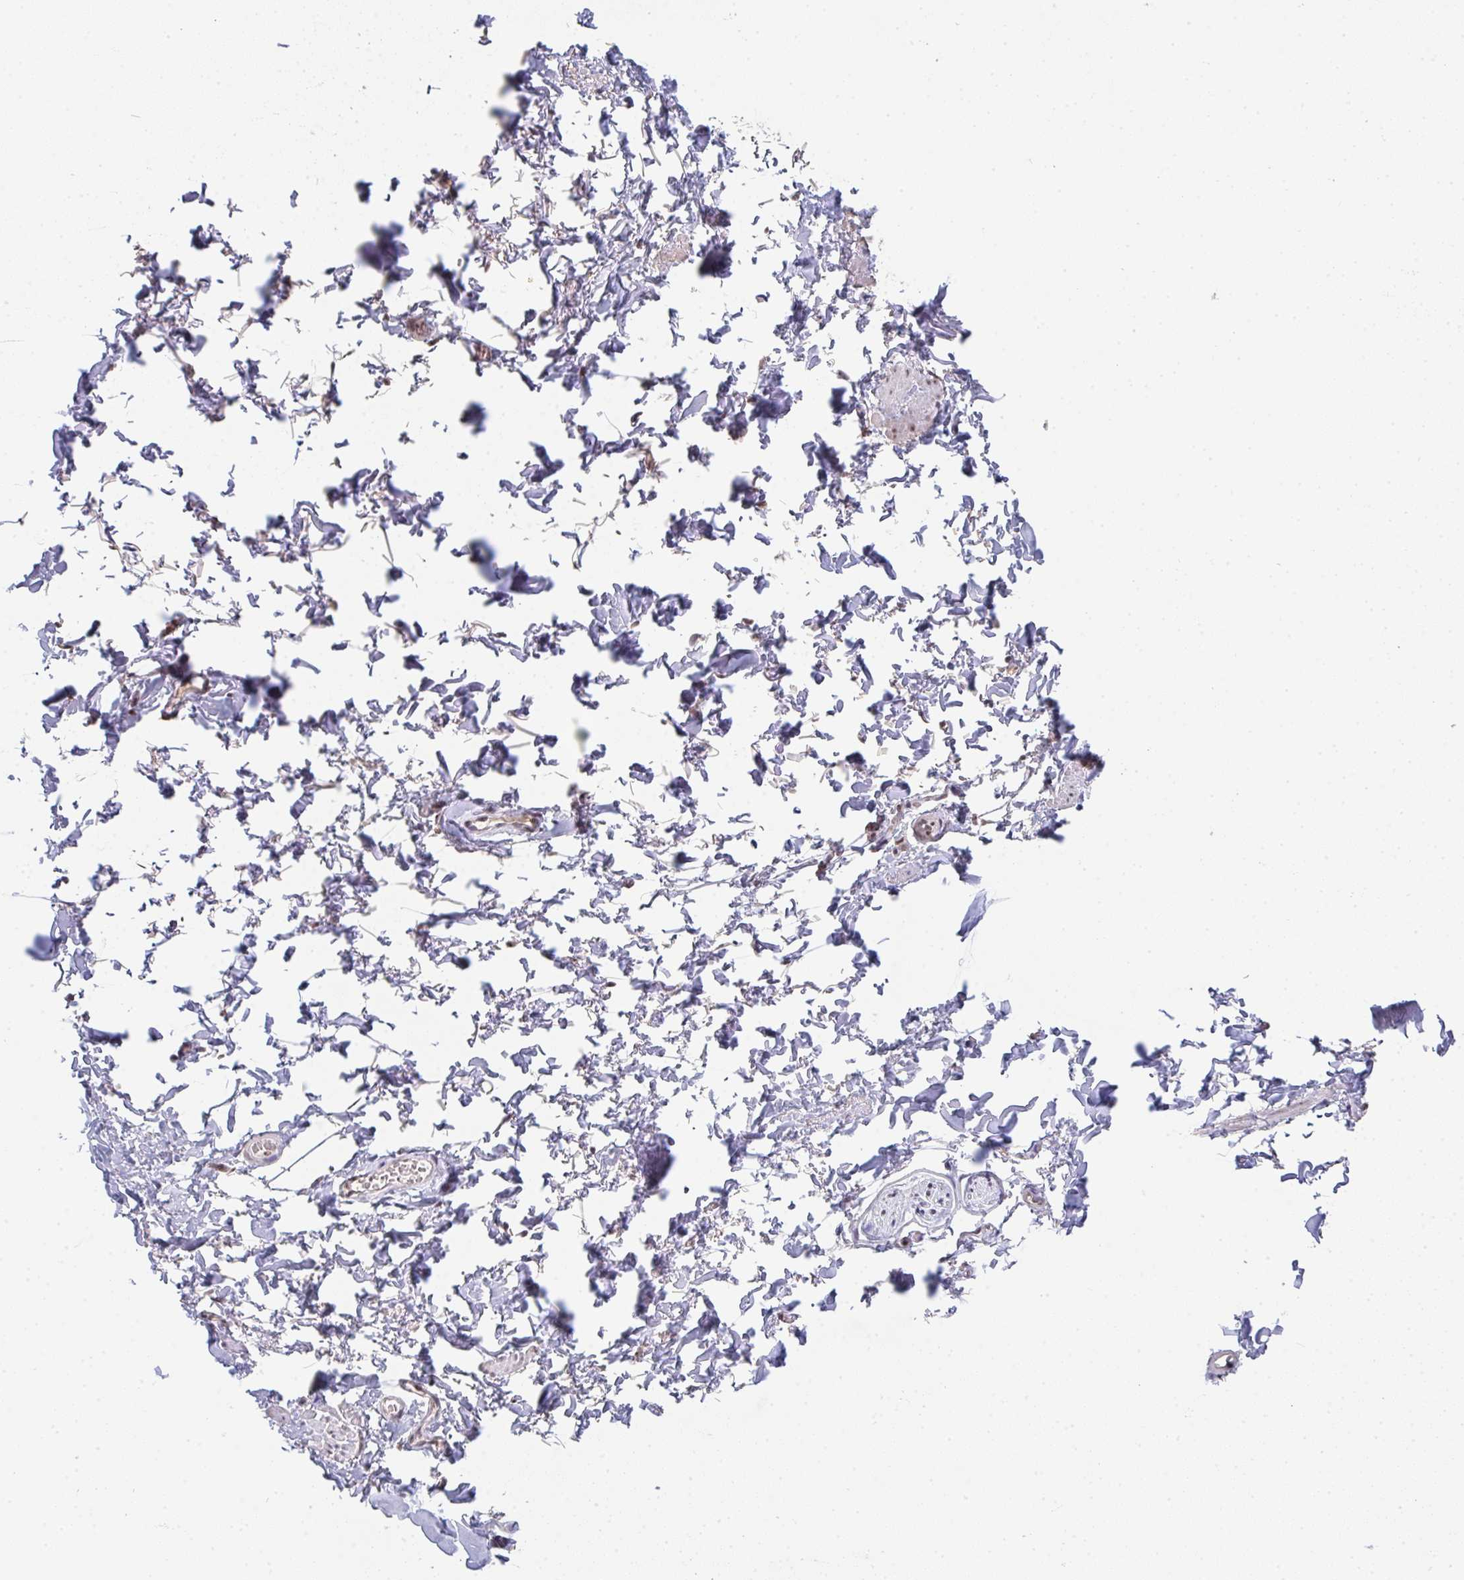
{"staining": {"intensity": "negative", "quantity": "none", "location": "none"}, "tissue": "adipose tissue", "cell_type": "Adipocytes", "image_type": "normal", "snomed": [{"axis": "morphology", "description": "Normal tissue, NOS"}, {"axis": "topography", "description": "Vulva"}, {"axis": "topography", "description": "Peripheral nerve tissue"}], "caption": "Adipose tissue stained for a protein using immunohistochemistry (IHC) demonstrates no positivity adipocytes.", "gene": "DKC1", "patient": {"sex": "female", "age": 66}}